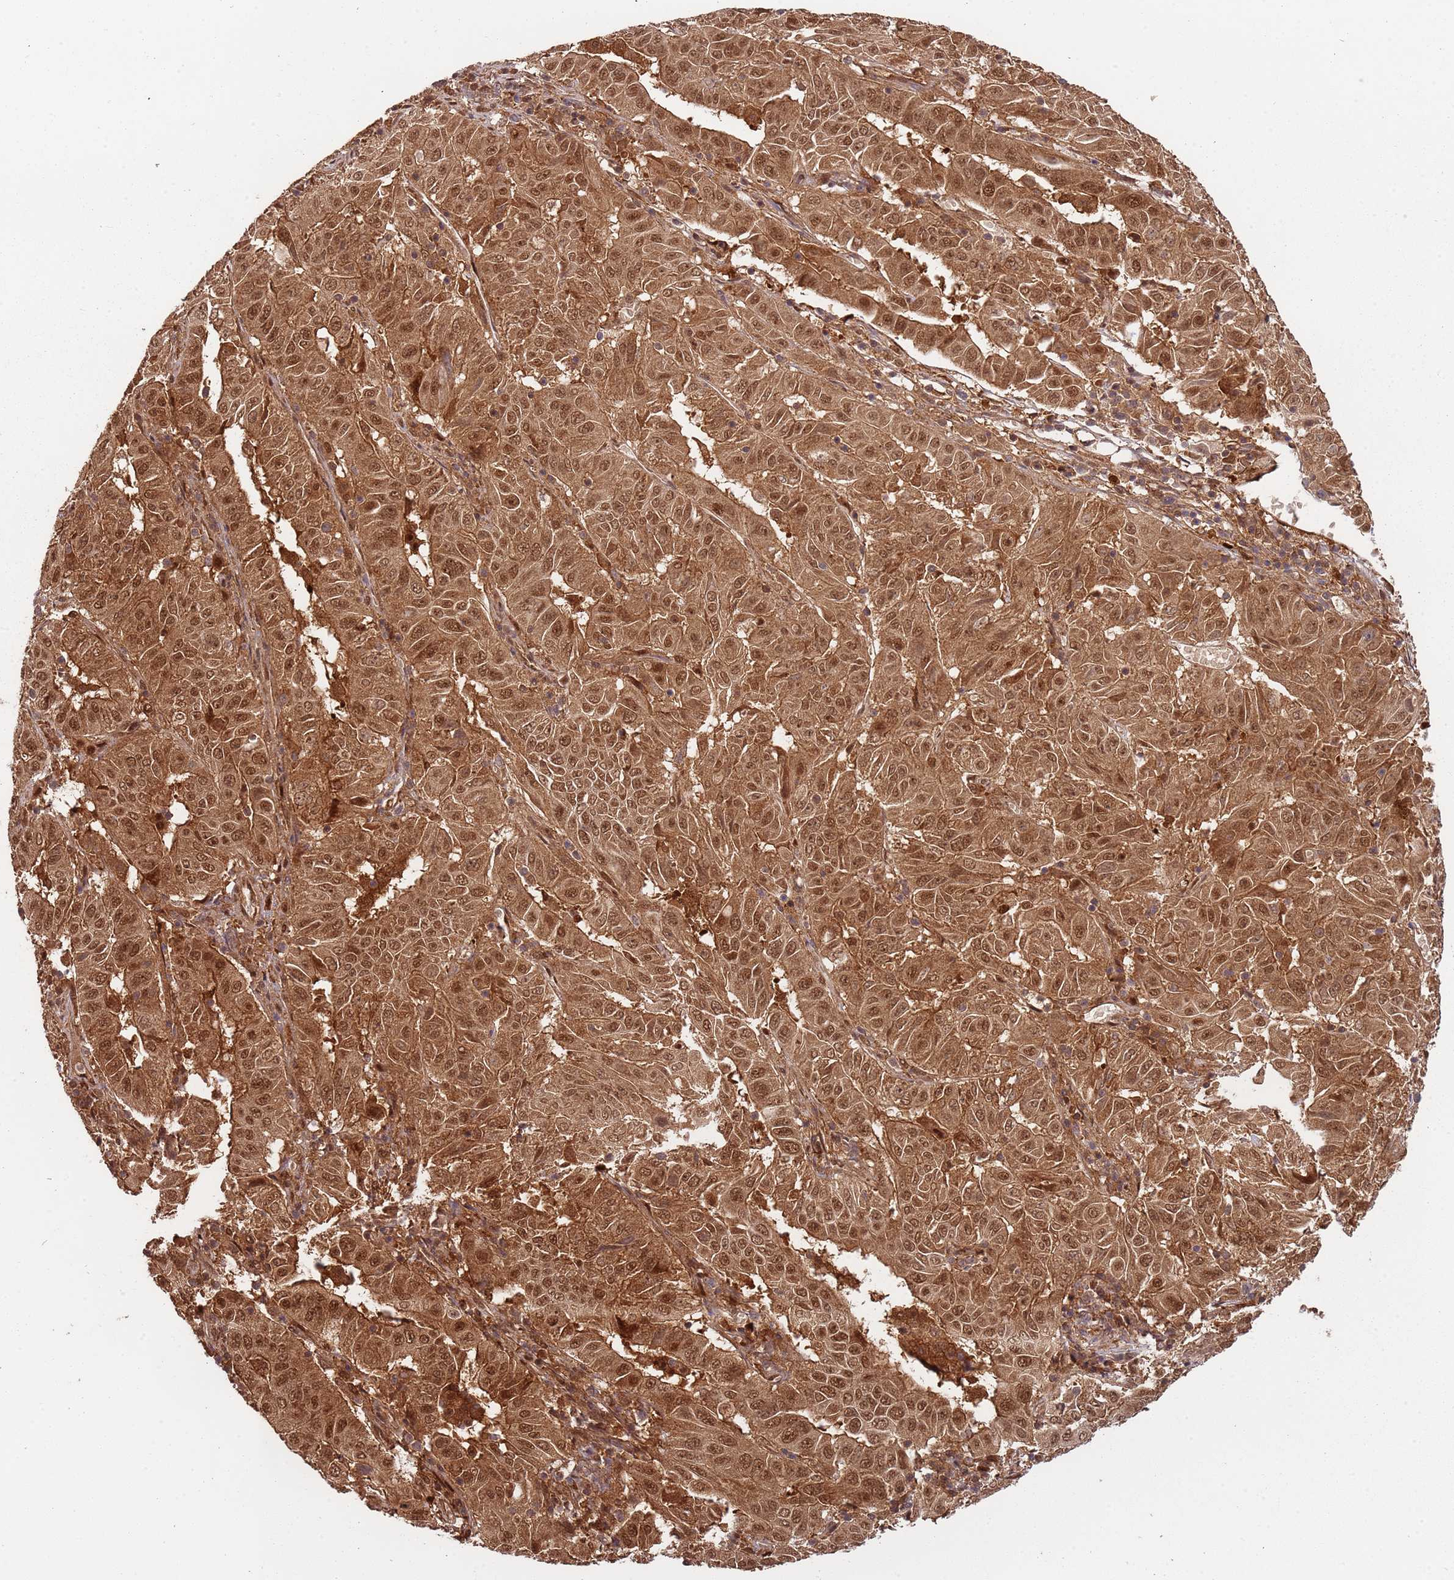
{"staining": {"intensity": "moderate", "quantity": ">75%", "location": "cytoplasmic/membranous,nuclear"}, "tissue": "pancreatic cancer", "cell_type": "Tumor cells", "image_type": "cancer", "snomed": [{"axis": "morphology", "description": "Adenocarcinoma, NOS"}, {"axis": "topography", "description": "Pancreas"}], "caption": "The photomicrograph demonstrates immunohistochemical staining of pancreatic cancer. There is moderate cytoplasmic/membranous and nuclear expression is identified in approximately >75% of tumor cells.", "gene": "PGLS", "patient": {"sex": "male", "age": 63}}